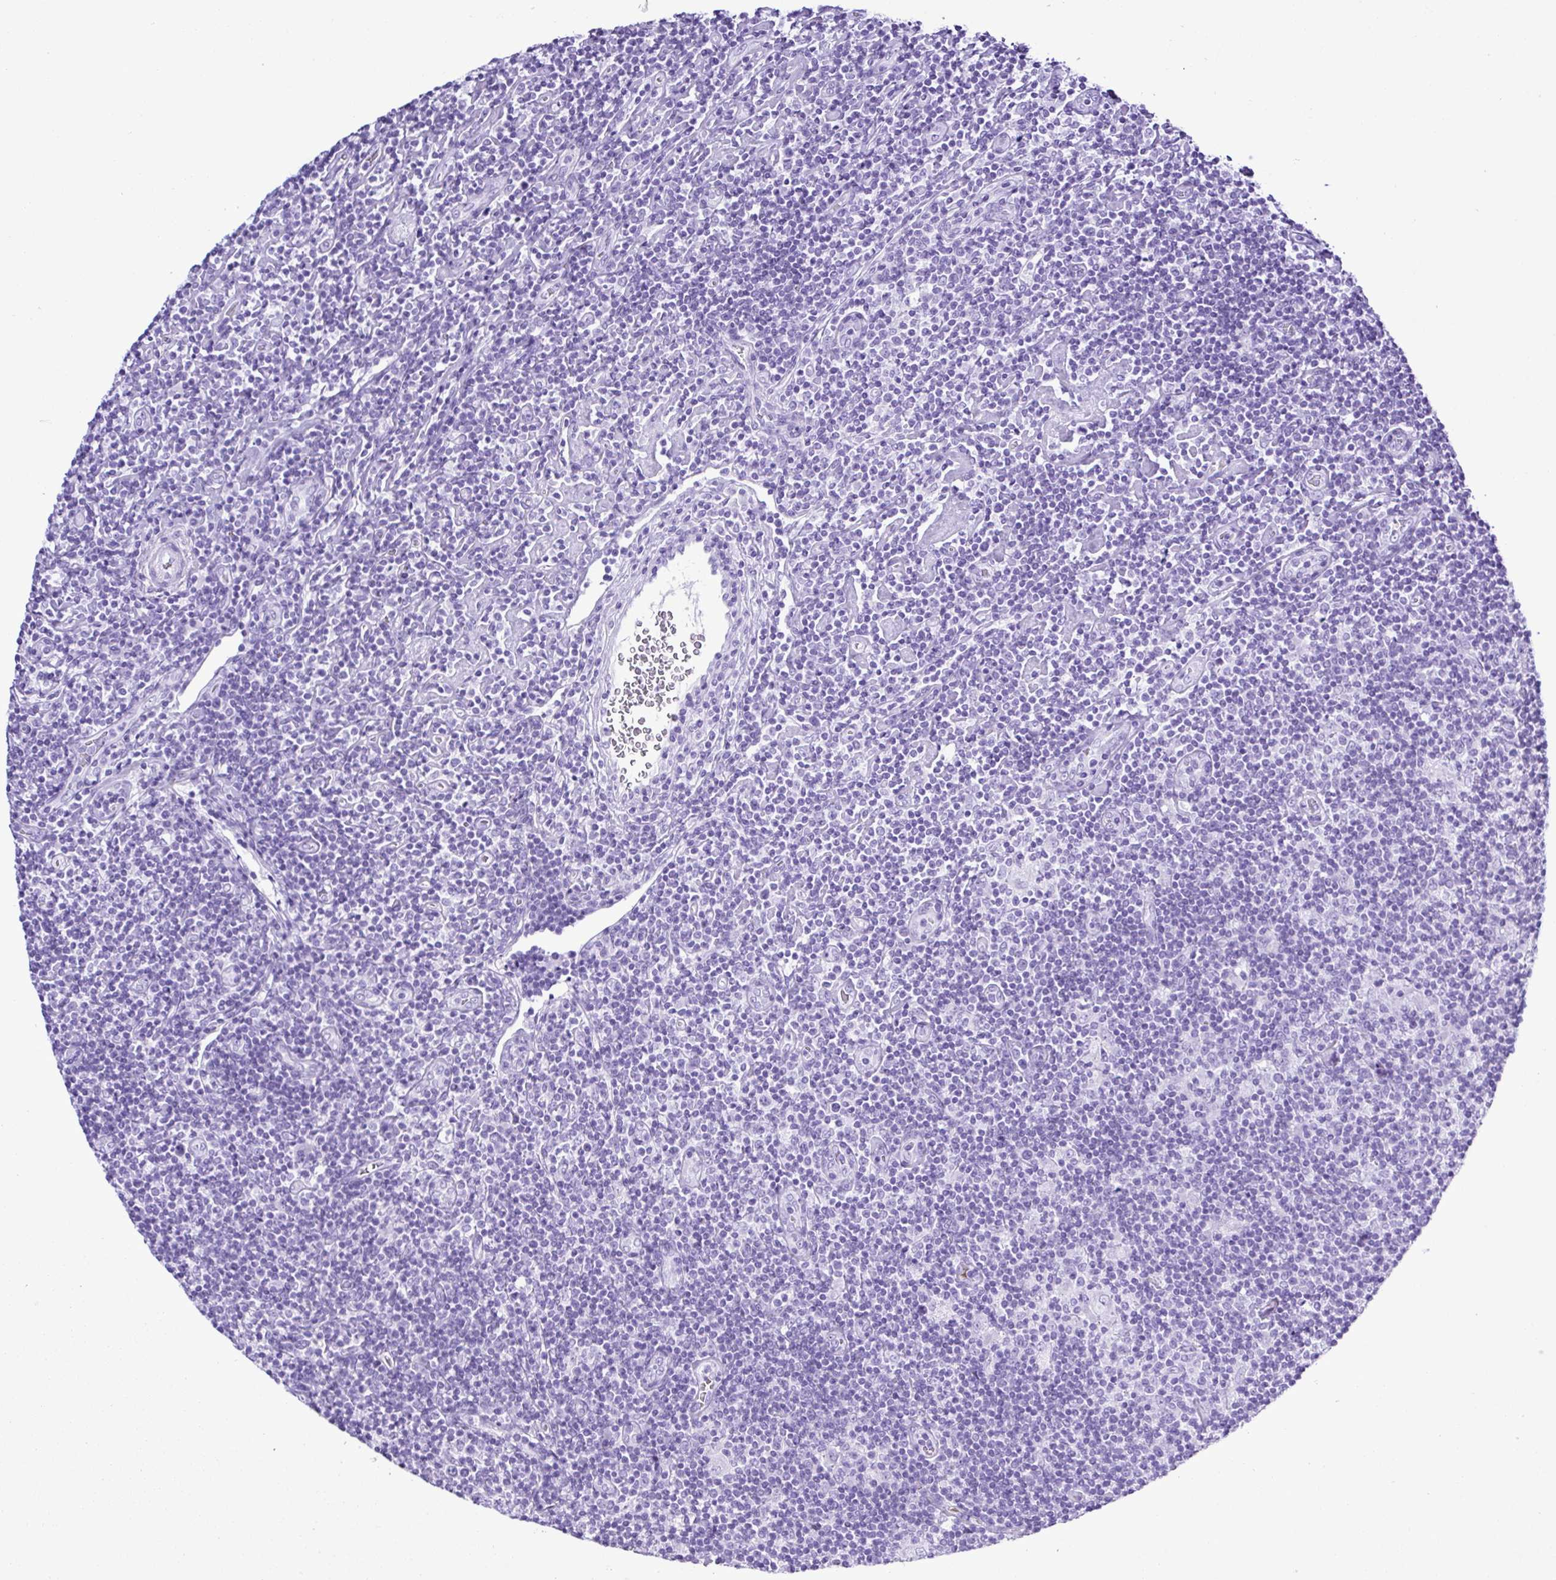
{"staining": {"intensity": "negative", "quantity": "none", "location": "none"}, "tissue": "lymphoma", "cell_type": "Tumor cells", "image_type": "cancer", "snomed": [{"axis": "morphology", "description": "Hodgkin's disease, NOS"}, {"axis": "topography", "description": "Lymph node"}], "caption": "Immunohistochemistry (IHC) of human lymphoma shows no positivity in tumor cells. (DAB immunohistochemistry (IHC) with hematoxylin counter stain).", "gene": "SYT1", "patient": {"sex": "male", "age": 40}}